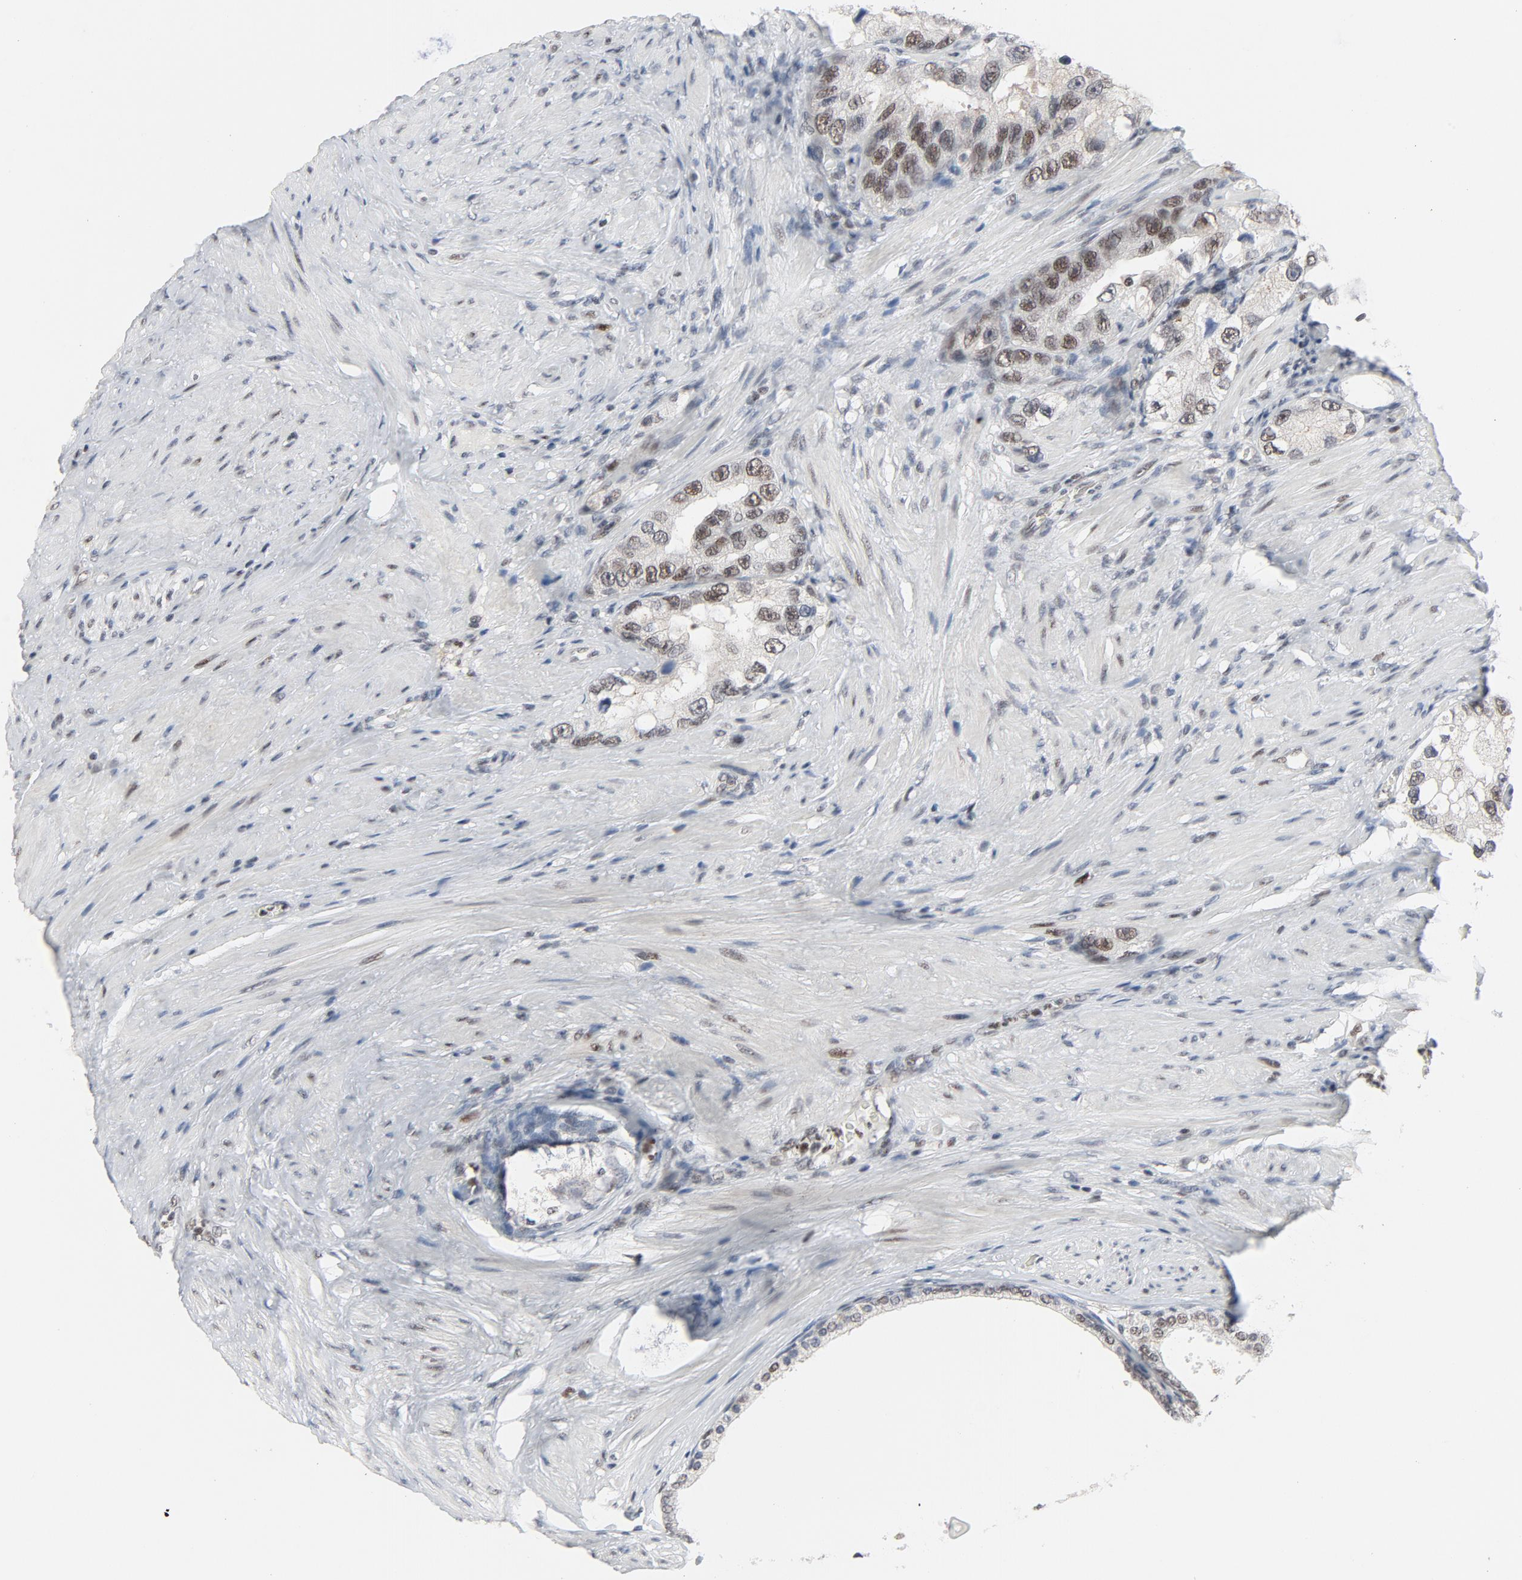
{"staining": {"intensity": "moderate", "quantity": "25%-75%", "location": "nuclear"}, "tissue": "prostate cancer", "cell_type": "Tumor cells", "image_type": "cancer", "snomed": [{"axis": "morphology", "description": "Adenocarcinoma, High grade"}, {"axis": "topography", "description": "Prostate"}], "caption": "The image displays staining of prostate high-grade adenocarcinoma, revealing moderate nuclear protein expression (brown color) within tumor cells.", "gene": "JMJD6", "patient": {"sex": "male", "age": 63}}